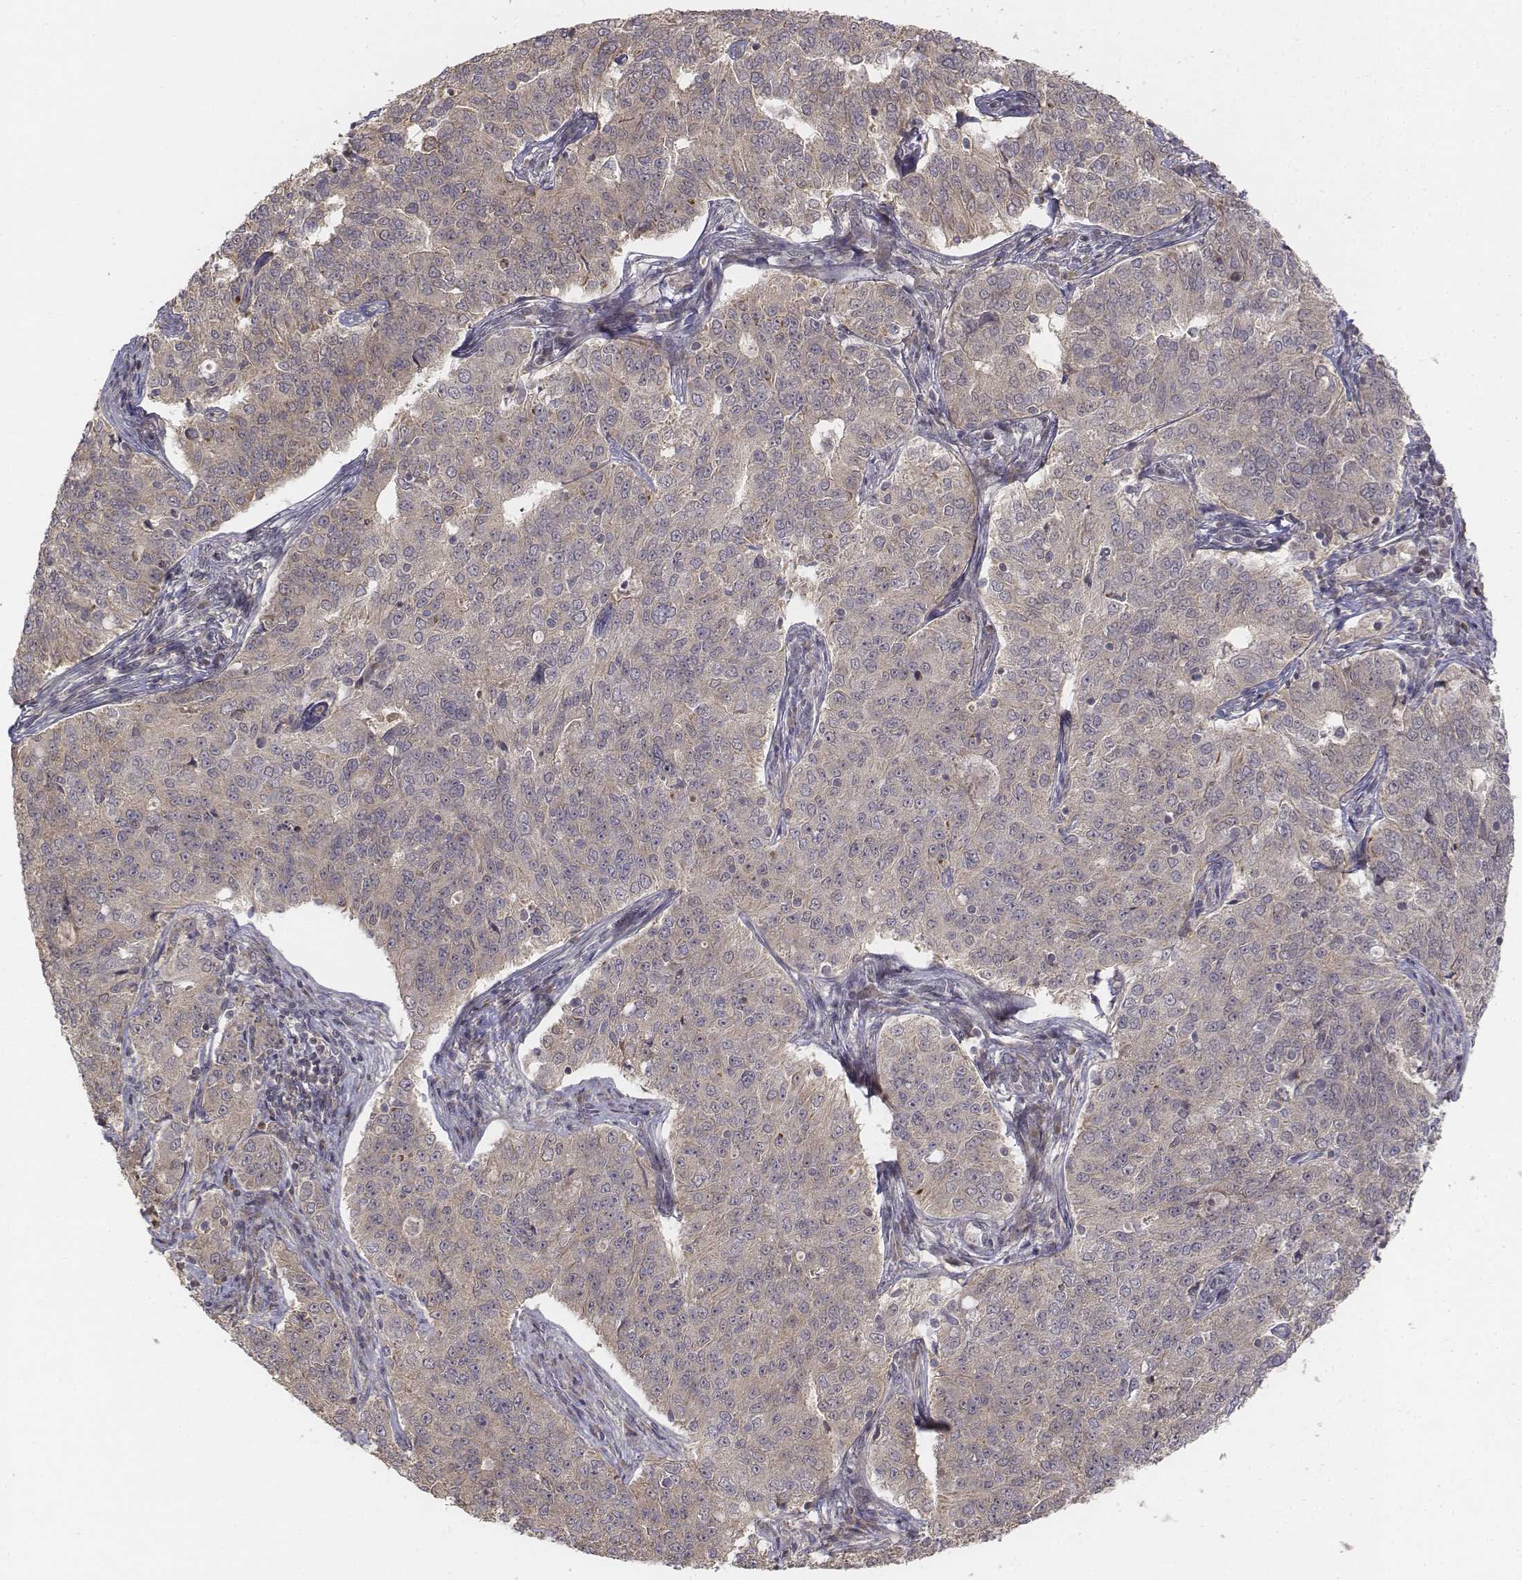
{"staining": {"intensity": "weak", "quantity": "25%-75%", "location": "cytoplasmic/membranous"}, "tissue": "endometrial cancer", "cell_type": "Tumor cells", "image_type": "cancer", "snomed": [{"axis": "morphology", "description": "Adenocarcinoma, NOS"}, {"axis": "topography", "description": "Endometrium"}], "caption": "This is an image of immunohistochemistry (IHC) staining of adenocarcinoma (endometrial), which shows weak expression in the cytoplasmic/membranous of tumor cells.", "gene": "FBXO21", "patient": {"sex": "female", "age": 43}}